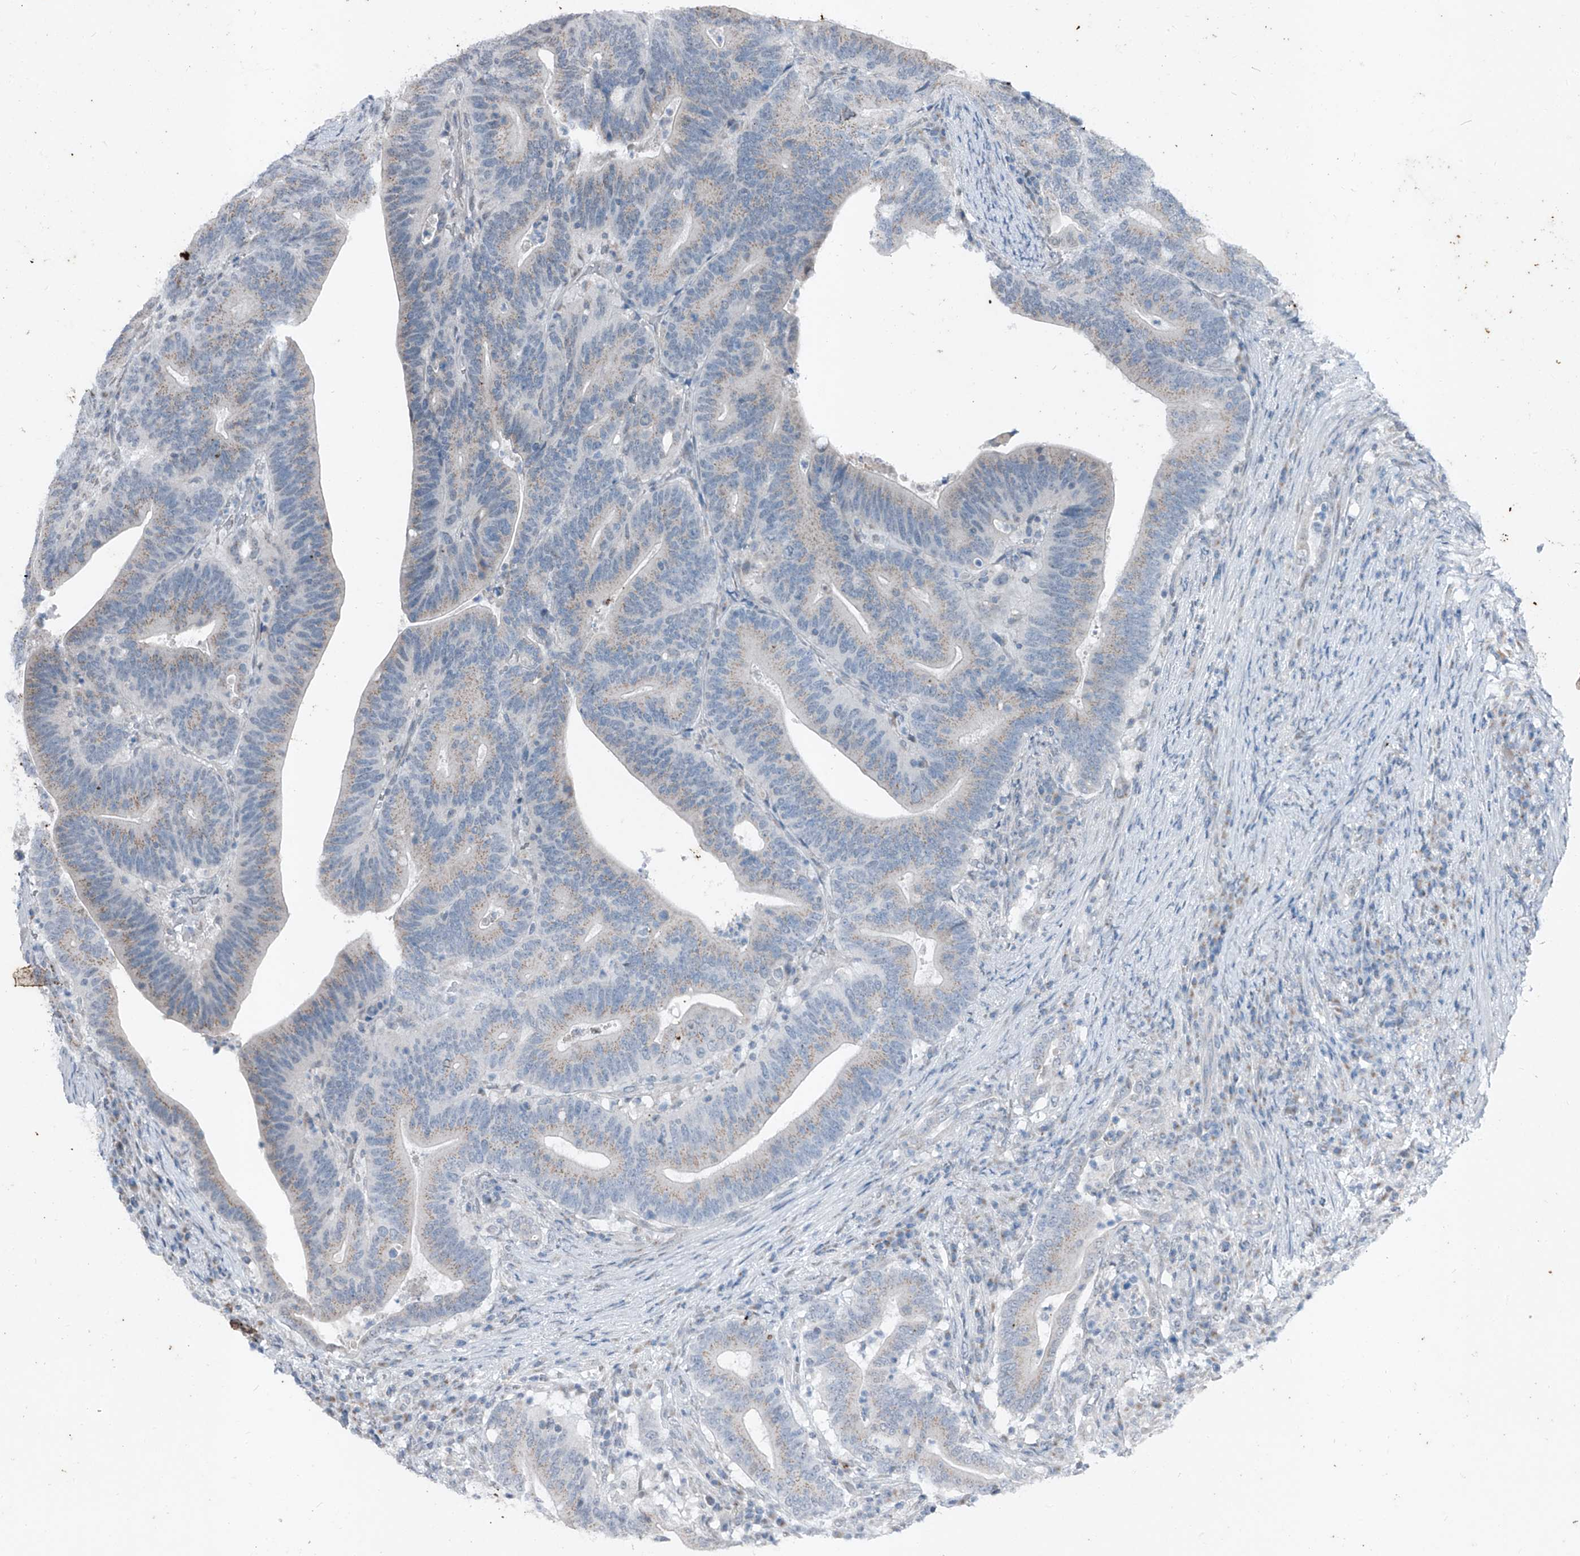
{"staining": {"intensity": "weak", "quantity": "25%-75%", "location": "cytoplasmic/membranous"}, "tissue": "colorectal cancer", "cell_type": "Tumor cells", "image_type": "cancer", "snomed": [{"axis": "morphology", "description": "Adenocarcinoma, NOS"}, {"axis": "topography", "description": "Colon"}], "caption": "Immunohistochemistry photomicrograph of neoplastic tissue: human colorectal cancer (adenocarcinoma) stained using IHC shows low levels of weak protein expression localized specifically in the cytoplasmic/membranous of tumor cells, appearing as a cytoplasmic/membranous brown color.", "gene": "DYRK1B", "patient": {"sex": "female", "age": 66}}